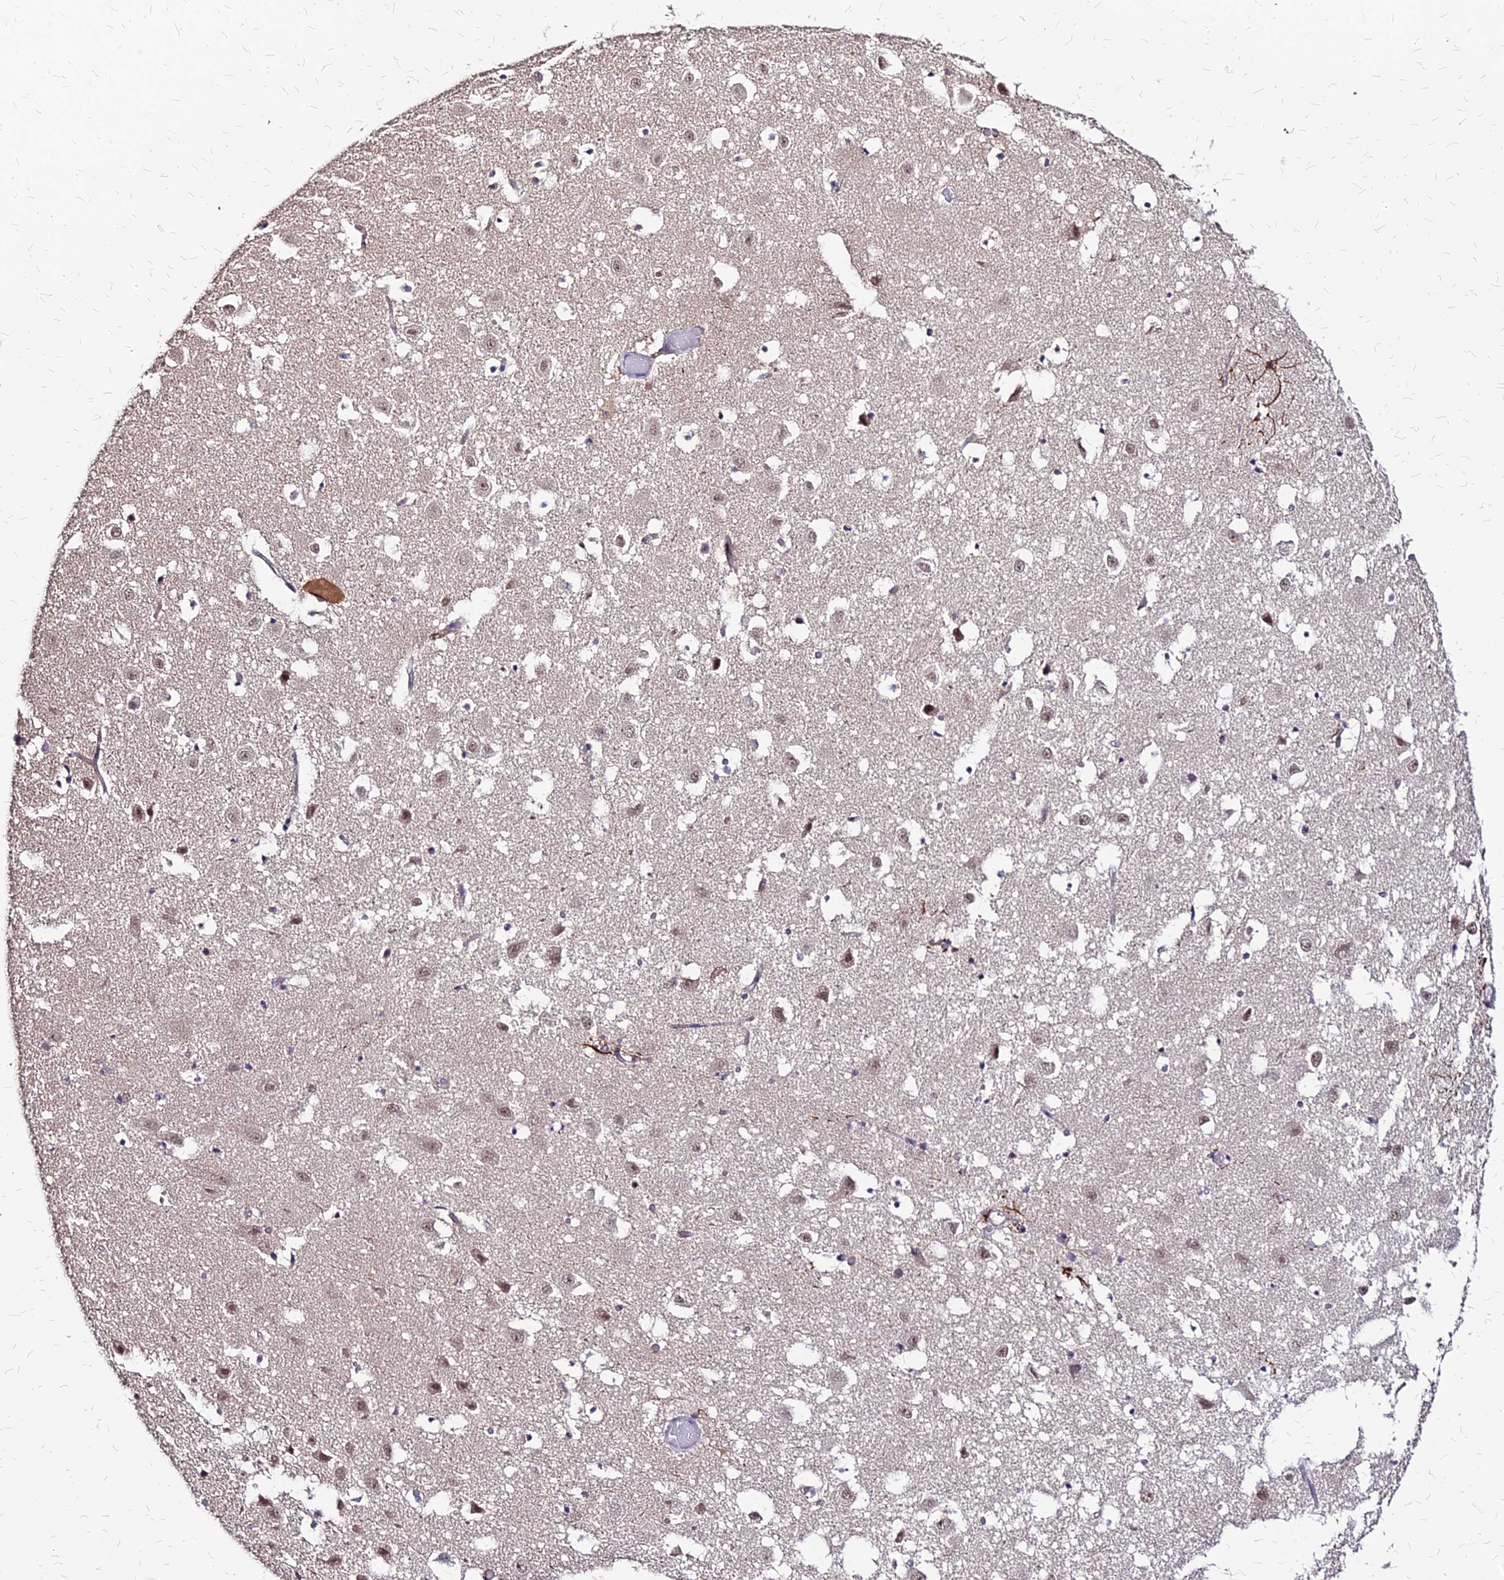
{"staining": {"intensity": "moderate", "quantity": "<25%", "location": "nuclear"}, "tissue": "hippocampus", "cell_type": "Glial cells", "image_type": "normal", "snomed": [{"axis": "morphology", "description": "Normal tissue, NOS"}, {"axis": "topography", "description": "Hippocampus"}], "caption": "Protein staining by immunohistochemistry reveals moderate nuclear positivity in about <25% of glial cells in unremarkable hippocampus.", "gene": "APBA3", "patient": {"sex": "female", "age": 52}}